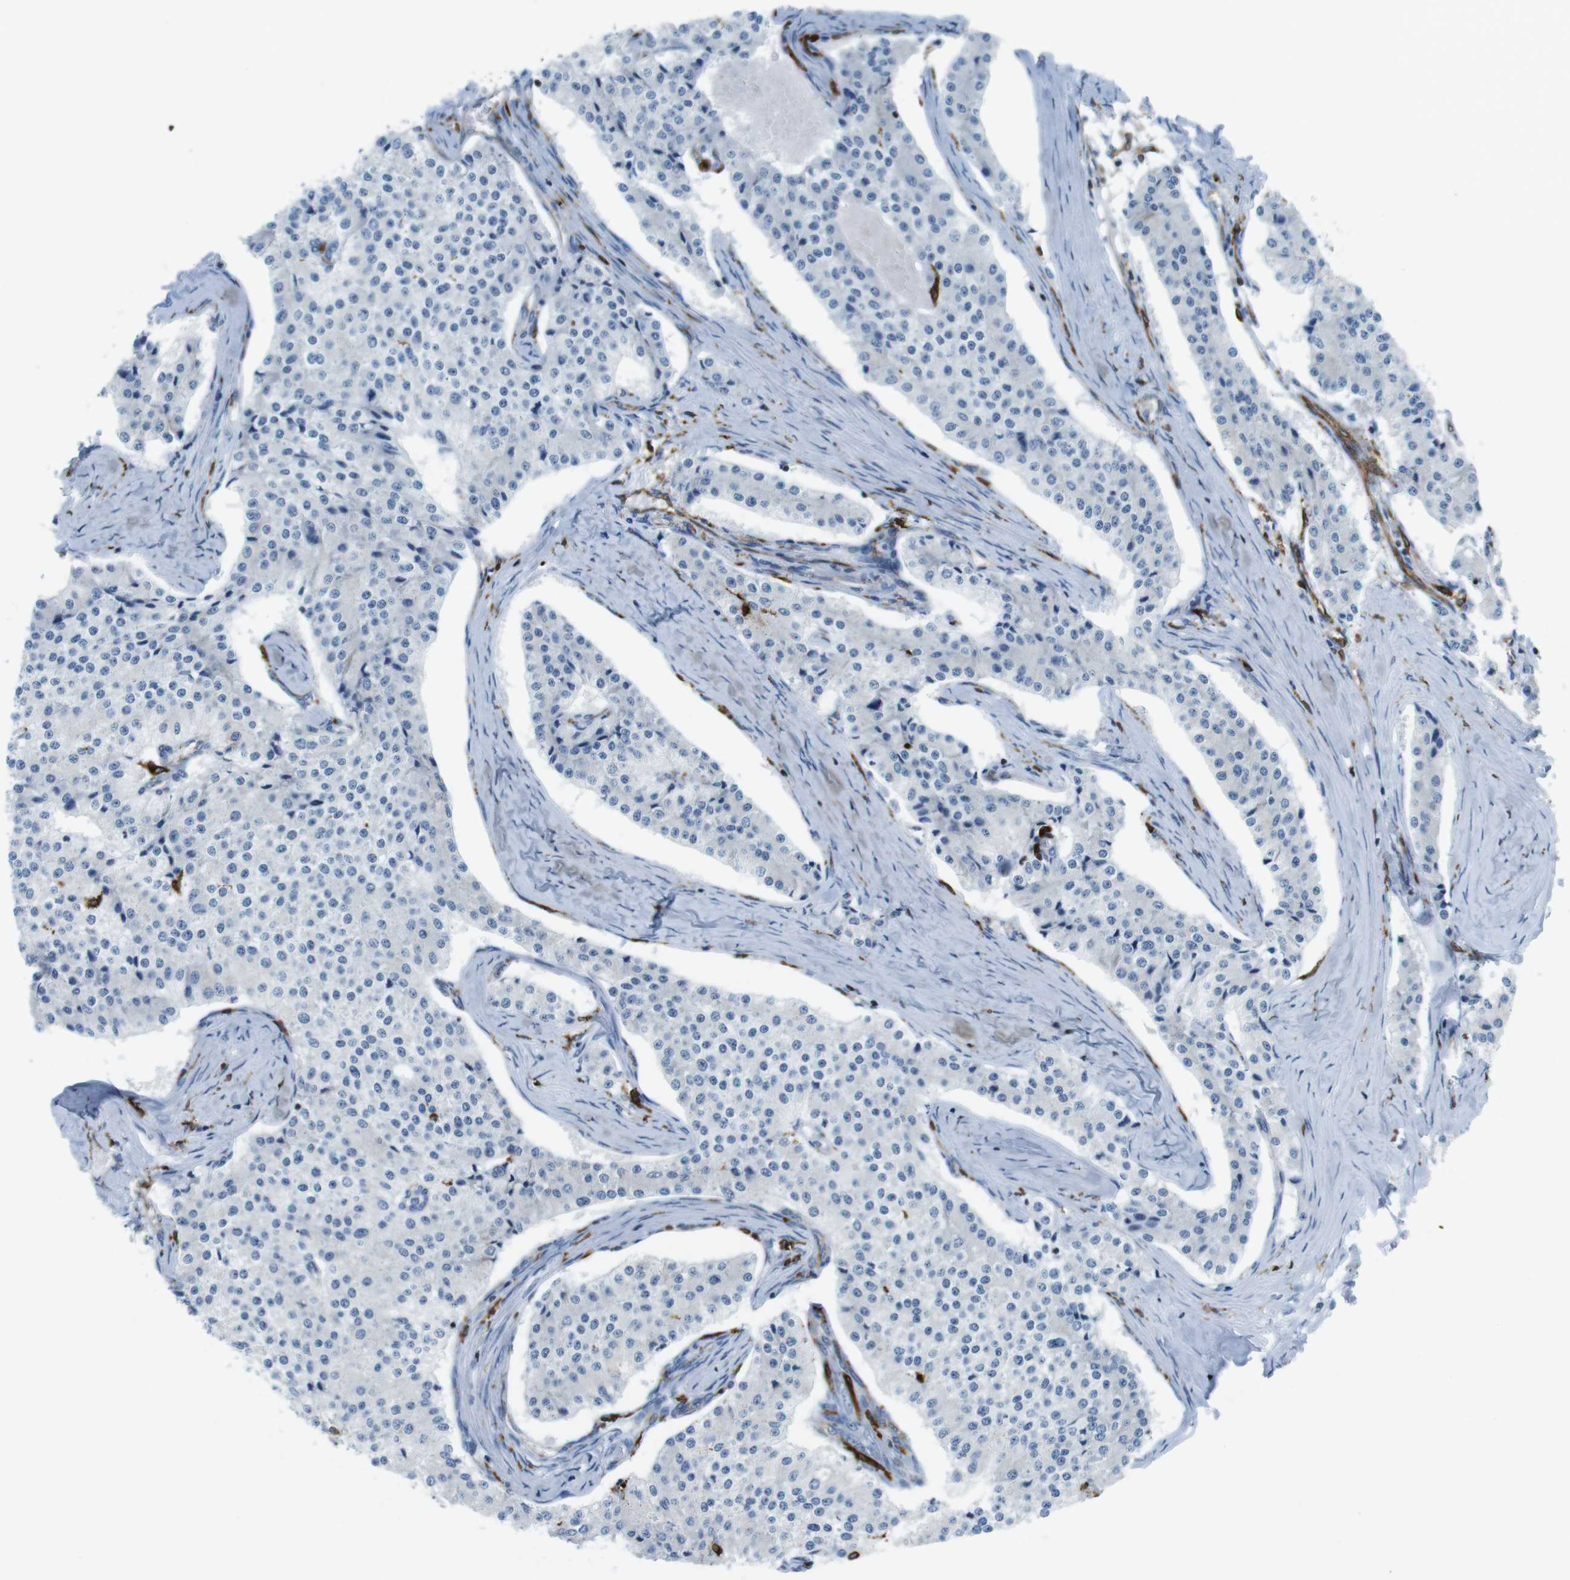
{"staining": {"intensity": "negative", "quantity": "none", "location": "none"}, "tissue": "carcinoid", "cell_type": "Tumor cells", "image_type": "cancer", "snomed": [{"axis": "morphology", "description": "Carcinoid, malignant, NOS"}, {"axis": "topography", "description": "Colon"}], "caption": "High magnification brightfield microscopy of carcinoid stained with DAB (3,3'-diaminobenzidine) (brown) and counterstained with hematoxylin (blue): tumor cells show no significant expression. (DAB (3,3'-diaminobenzidine) IHC visualized using brightfield microscopy, high magnification).", "gene": "CIITA", "patient": {"sex": "female", "age": 52}}